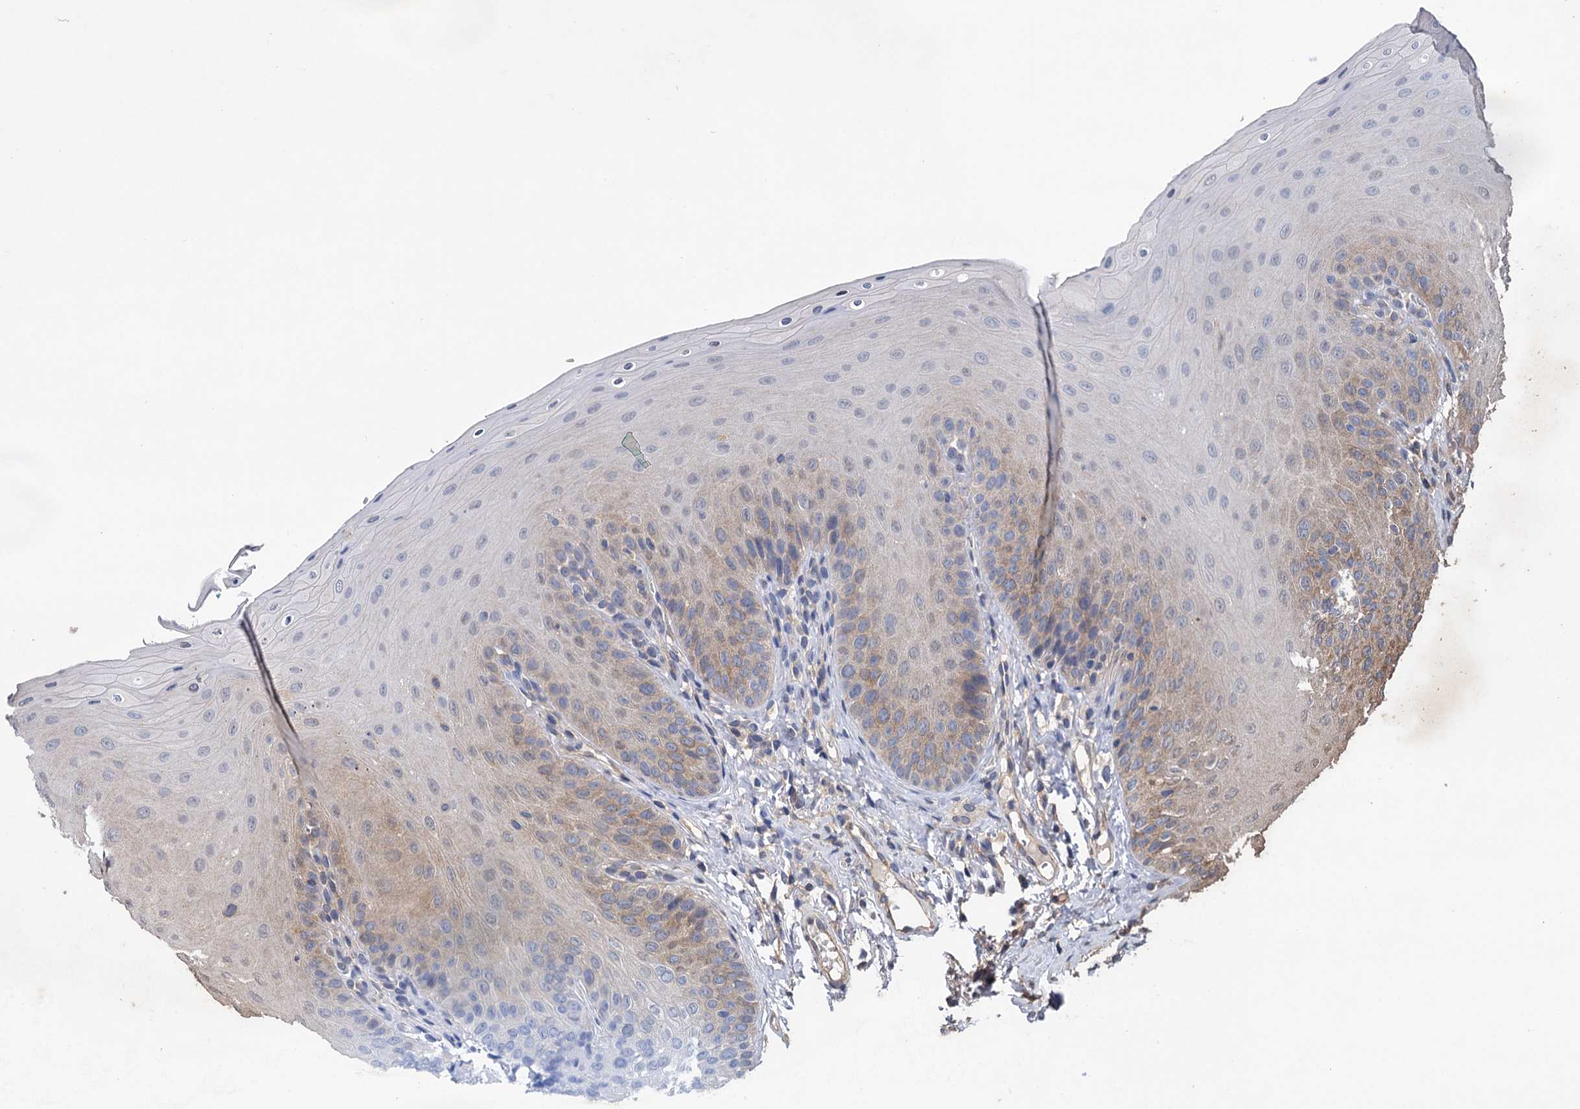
{"staining": {"intensity": "weak", "quantity": "25%-75%", "location": "cytoplasmic/membranous"}, "tissue": "oral mucosa", "cell_type": "Squamous epithelial cells", "image_type": "normal", "snomed": [{"axis": "morphology", "description": "Normal tissue, NOS"}, {"axis": "topography", "description": "Oral tissue"}], "caption": "Squamous epithelial cells reveal low levels of weak cytoplasmic/membranous positivity in about 25%-75% of cells in unremarkable oral mucosa.", "gene": "ZNRD2", "patient": {"sex": "female", "age": 68}}